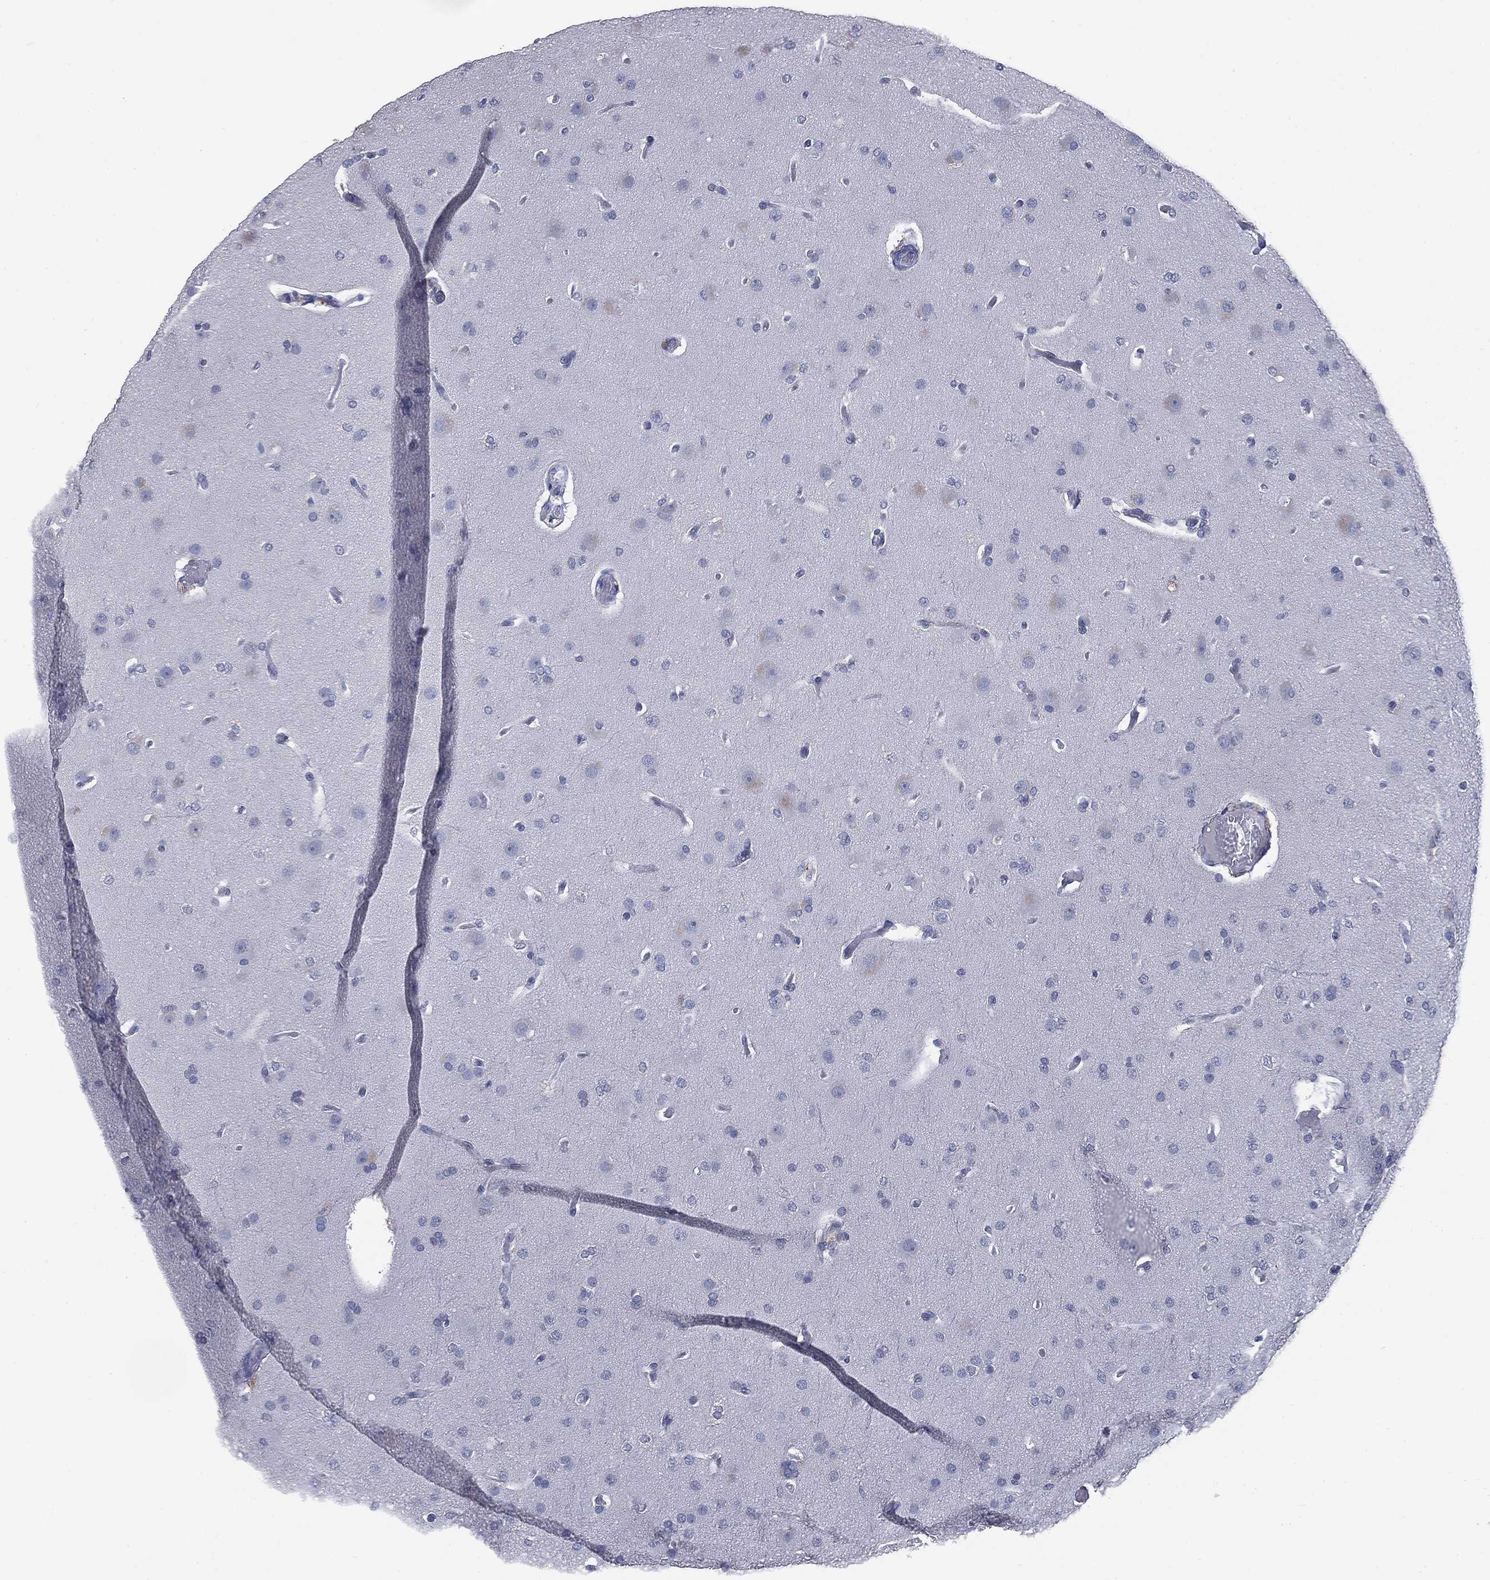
{"staining": {"intensity": "negative", "quantity": "none", "location": "none"}, "tissue": "glioma", "cell_type": "Tumor cells", "image_type": "cancer", "snomed": [{"axis": "morphology", "description": "Glioma, malignant, Low grade"}, {"axis": "topography", "description": "Brain"}], "caption": "High power microscopy micrograph of an immunohistochemistry image of glioma, revealing no significant positivity in tumor cells.", "gene": "MUC1", "patient": {"sex": "male", "age": 41}}